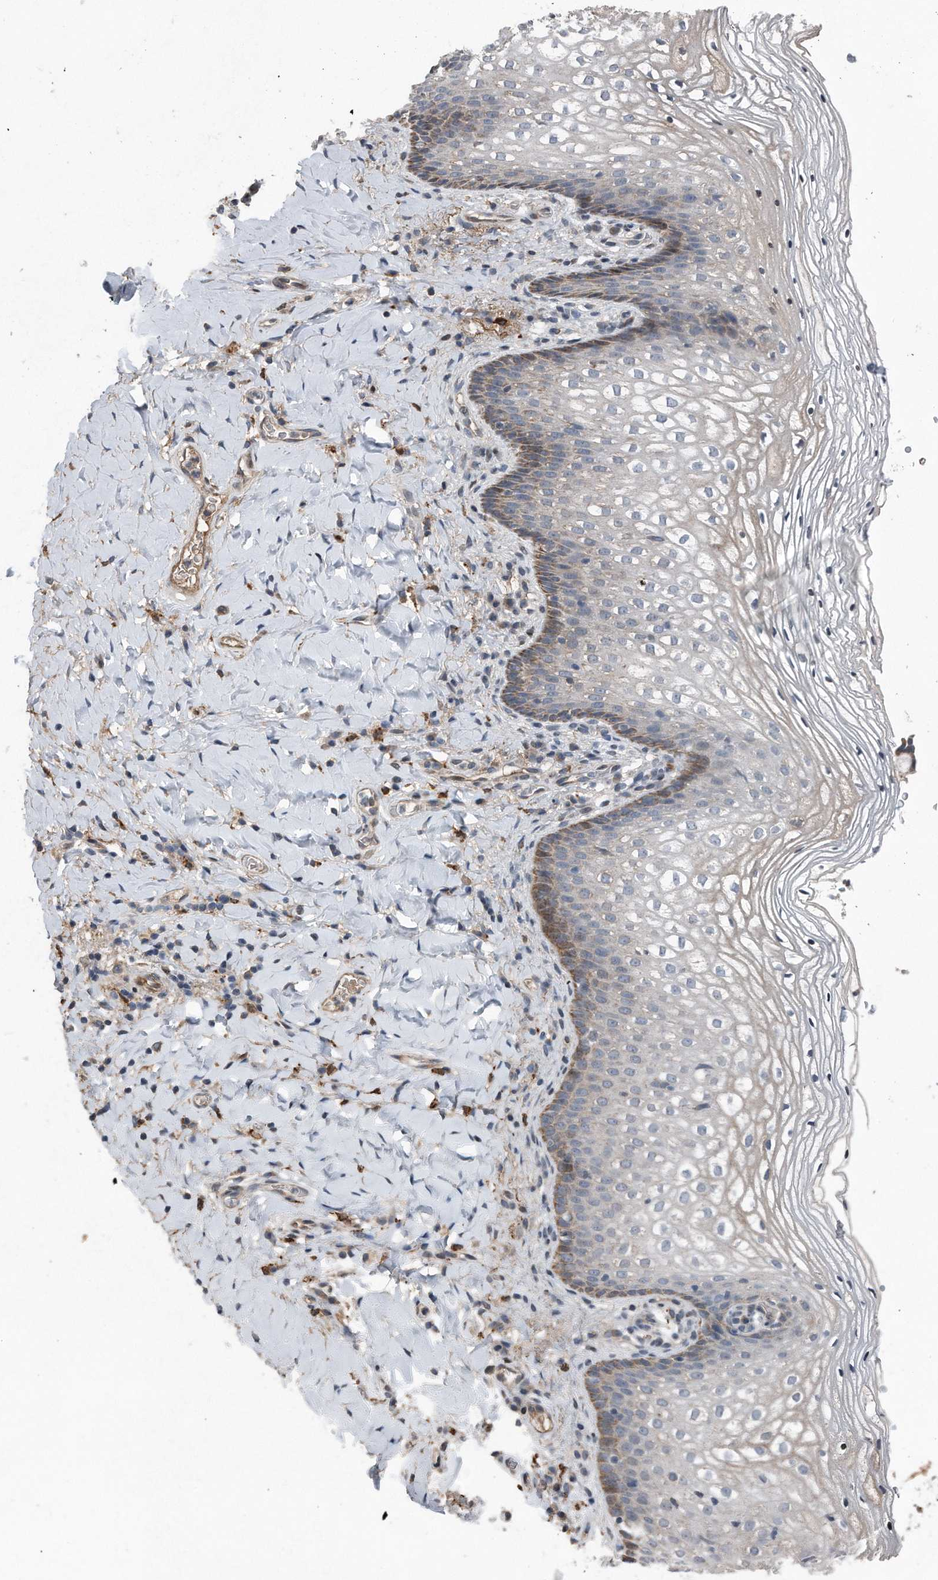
{"staining": {"intensity": "weak", "quantity": "25%-75%", "location": "cytoplasmic/membranous"}, "tissue": "vagina", "cell_type": "Squamous epithelial cells", "image_type": "normal", "snomed": [{"axis": "morphology", "description": "Normal tissue, NOS"}, {"axis": "topography", "description": "Vagina"}], "caption": "A high-resolution histopathology image shows IHC staining of benign vagina, which displays weak cytoplasmic/membranous positivity in about 25%-75% of squamous epithelial cells.", "gene": "DST", "patient": {"sex": "female", "age": 60}}